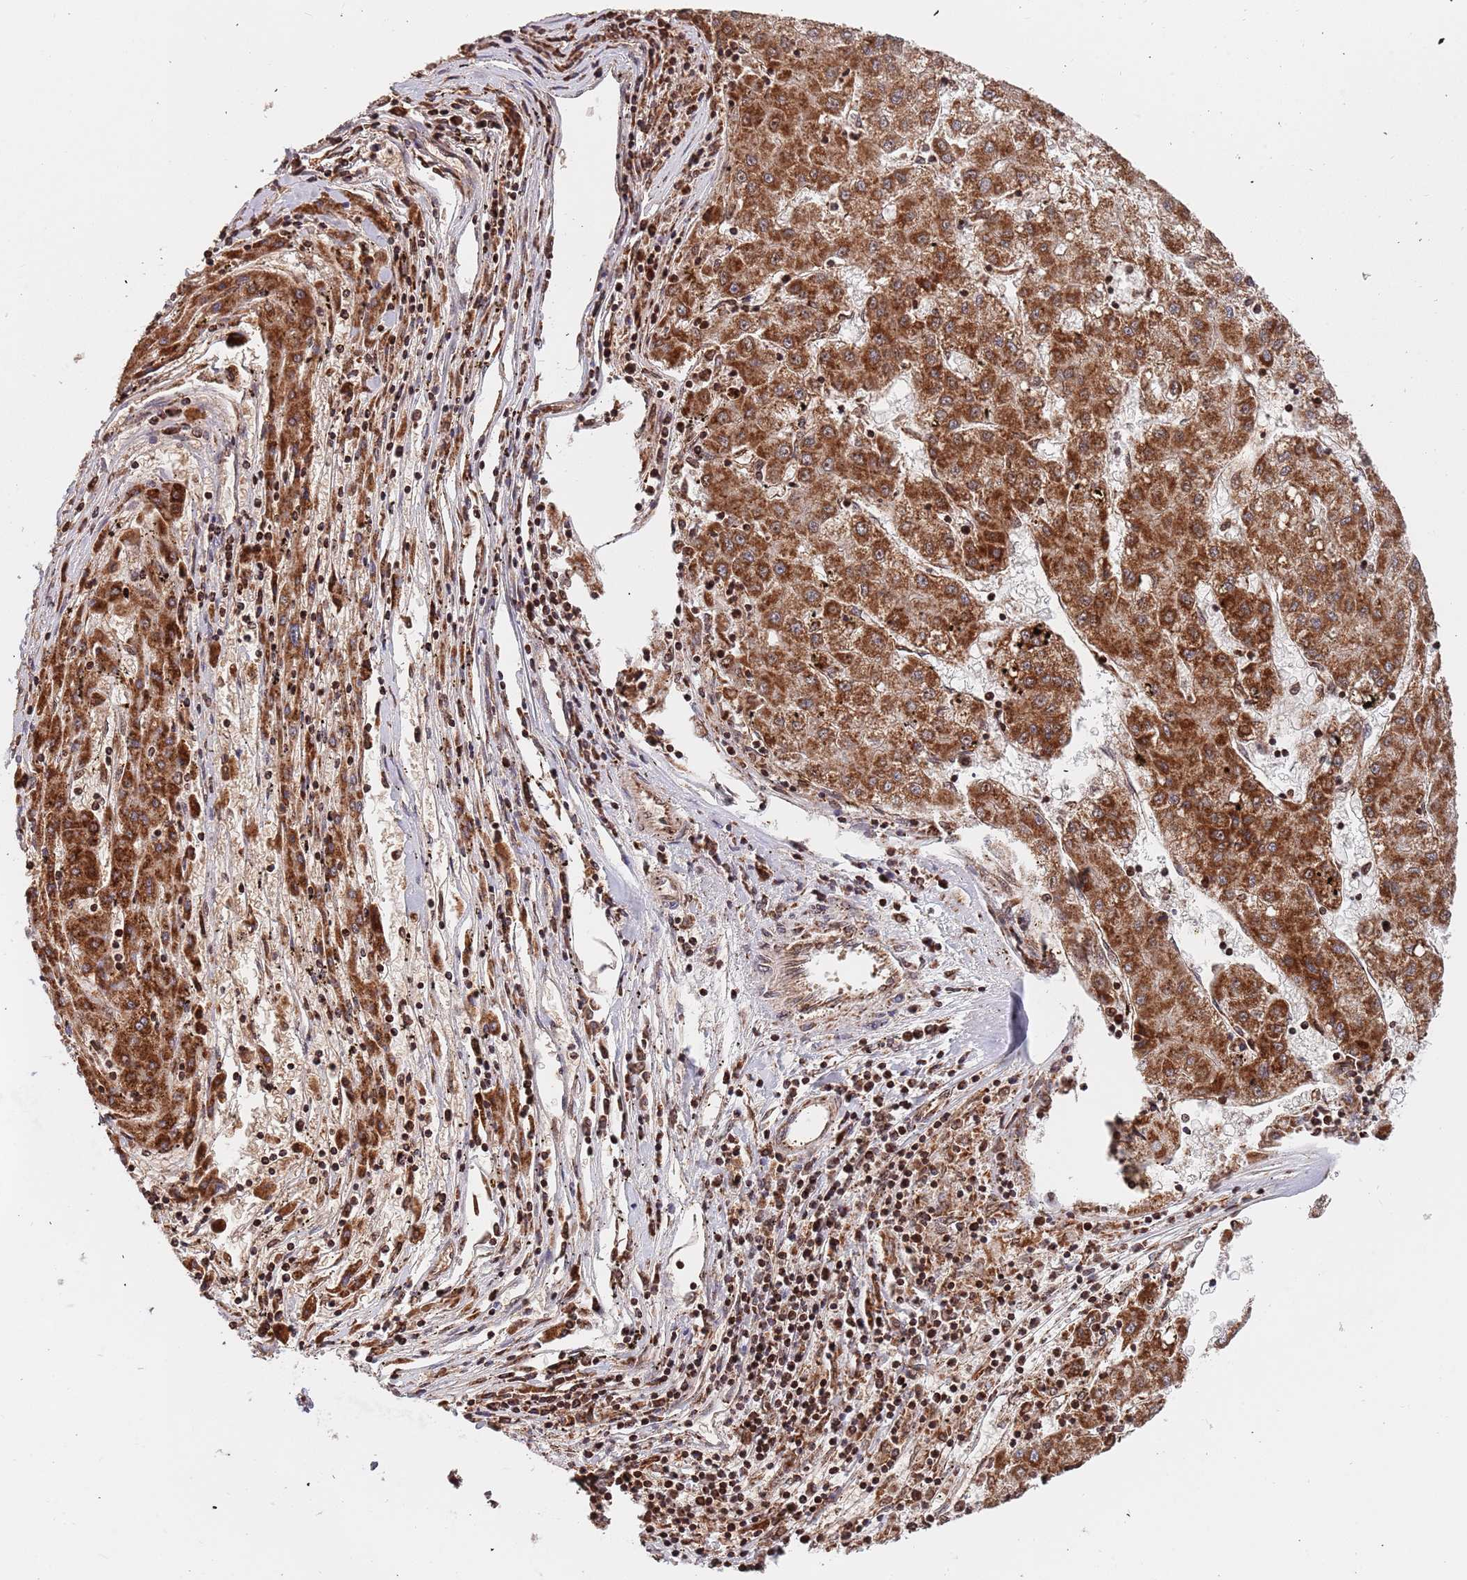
{"staining": {"intensity": "strong", "quantity": ">75%", "location": "cytoplasmic/membranous"}, "tissue": "liver cancer", "cell_type": "Tumor cells", "image_type": "cancer", "snomed": [{"axis": "morphology", "description": "Carcinoma, Hepatocellular, NOS"}, {"axis": "topography", "description": "Liver"}], "caption": "A high amount of strong cytoplasmic/membranous expression is seen in approximately >75% of tumor cells in hepatocellular carcinoma (liver) tissue. (DAB IHC, brown staining for protein, blue staining for nuclei).", "gene": "DCHS1", "patient": {"sex": "male", "age": 72}}